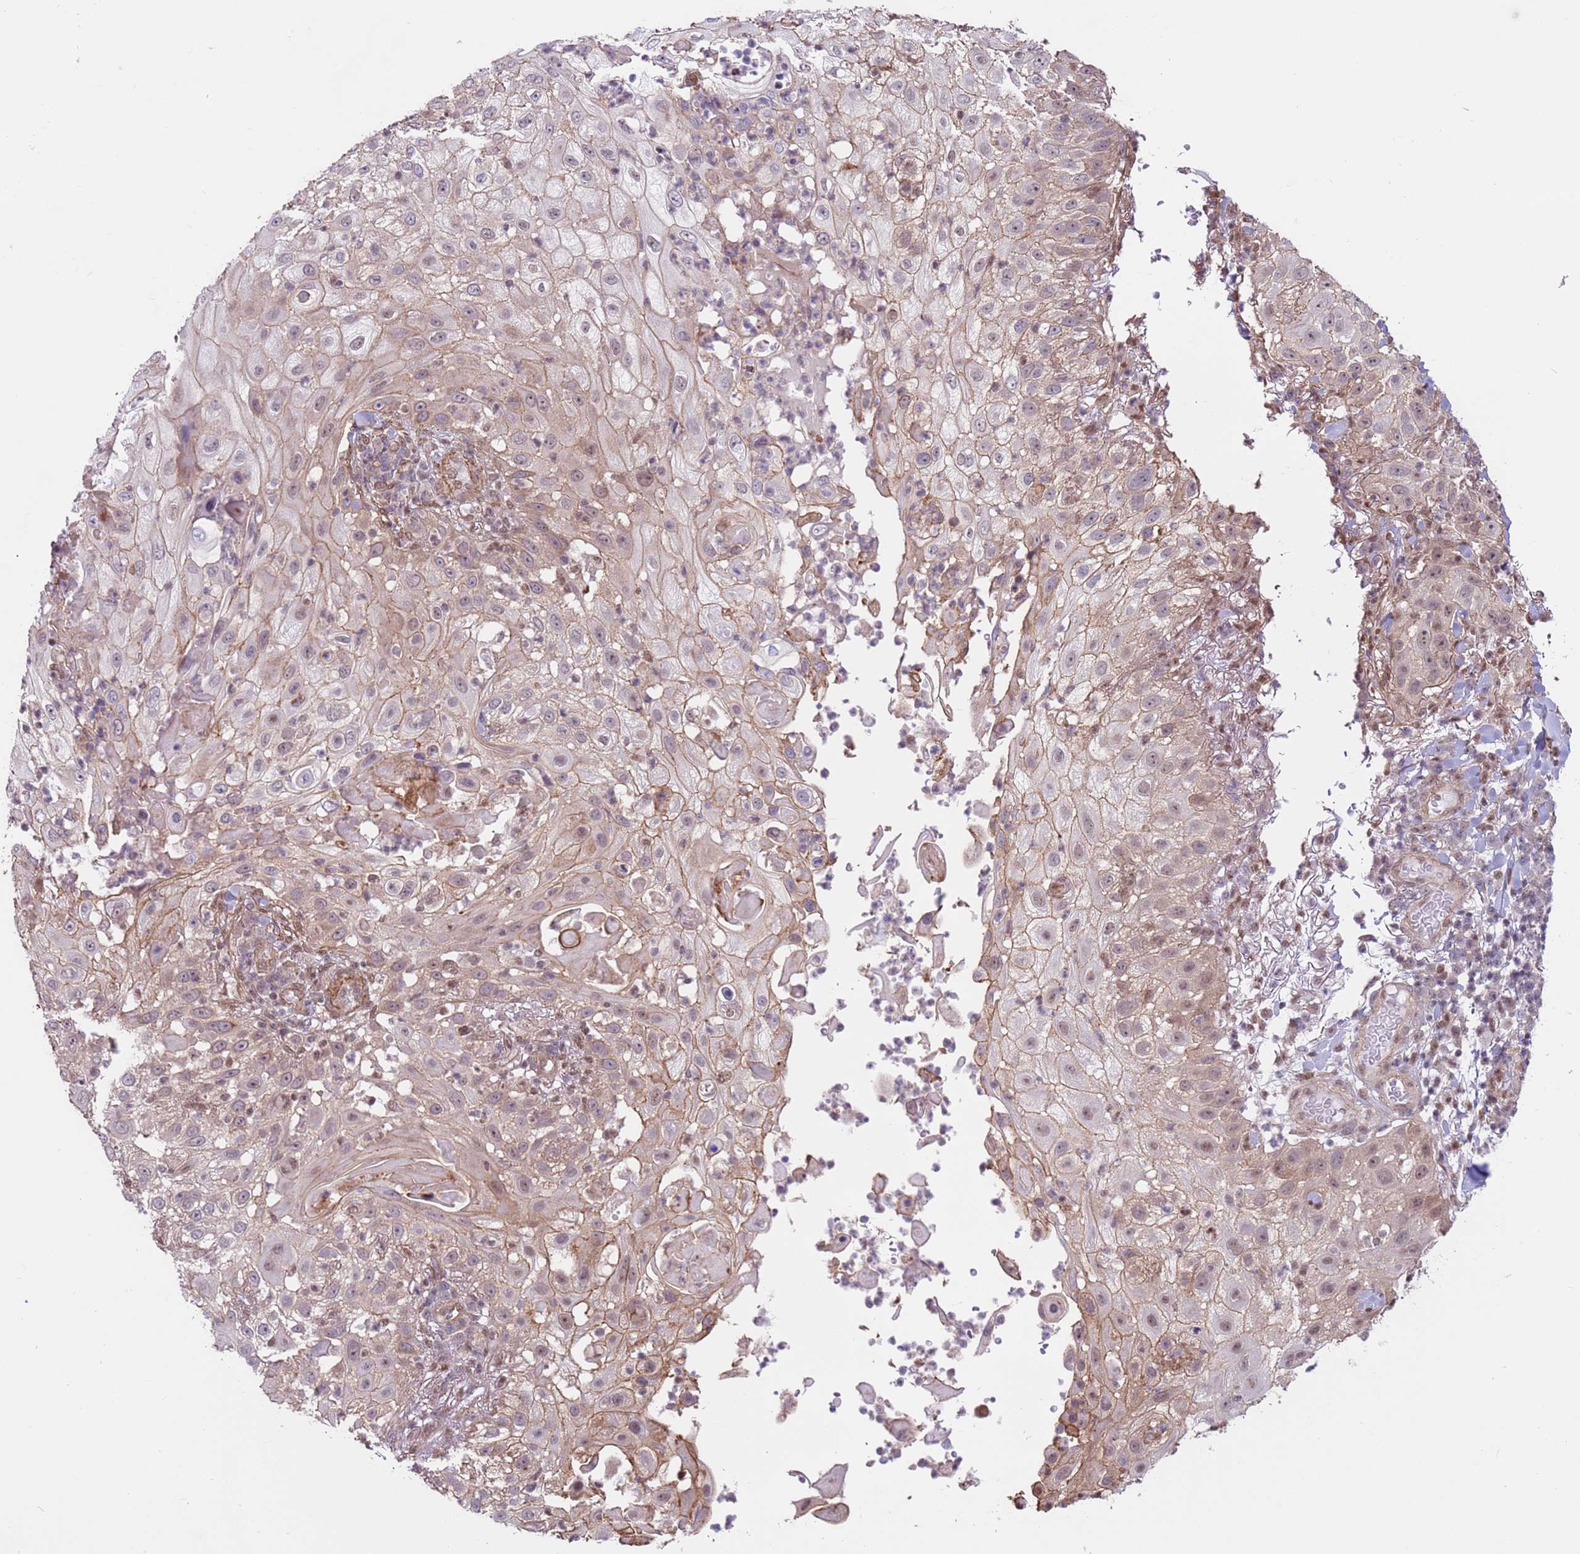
{"staining": {"intensity": "weak", "quantity": "25%-75%", "location": "cytoplasmic/membranous,nuclear"}, "tissue": "skin cancer", "cell_type": "Tumor cells", "image_type": "cancer", "snomed": [{"axis": "morphology", "description": "Squamous cell carcinoma, NOS"}, {"axis": "topography", "description": "Skin"}], "caption": "Protein expression analysis of squamous cell carcinoma (skin) exhibits weak cytoplasmic/membranous and nuclear positivity in approximately 25%-75% of tumor cells.", "gene": "DCAF4", "patient": {"sex": "female", "age": 44}}